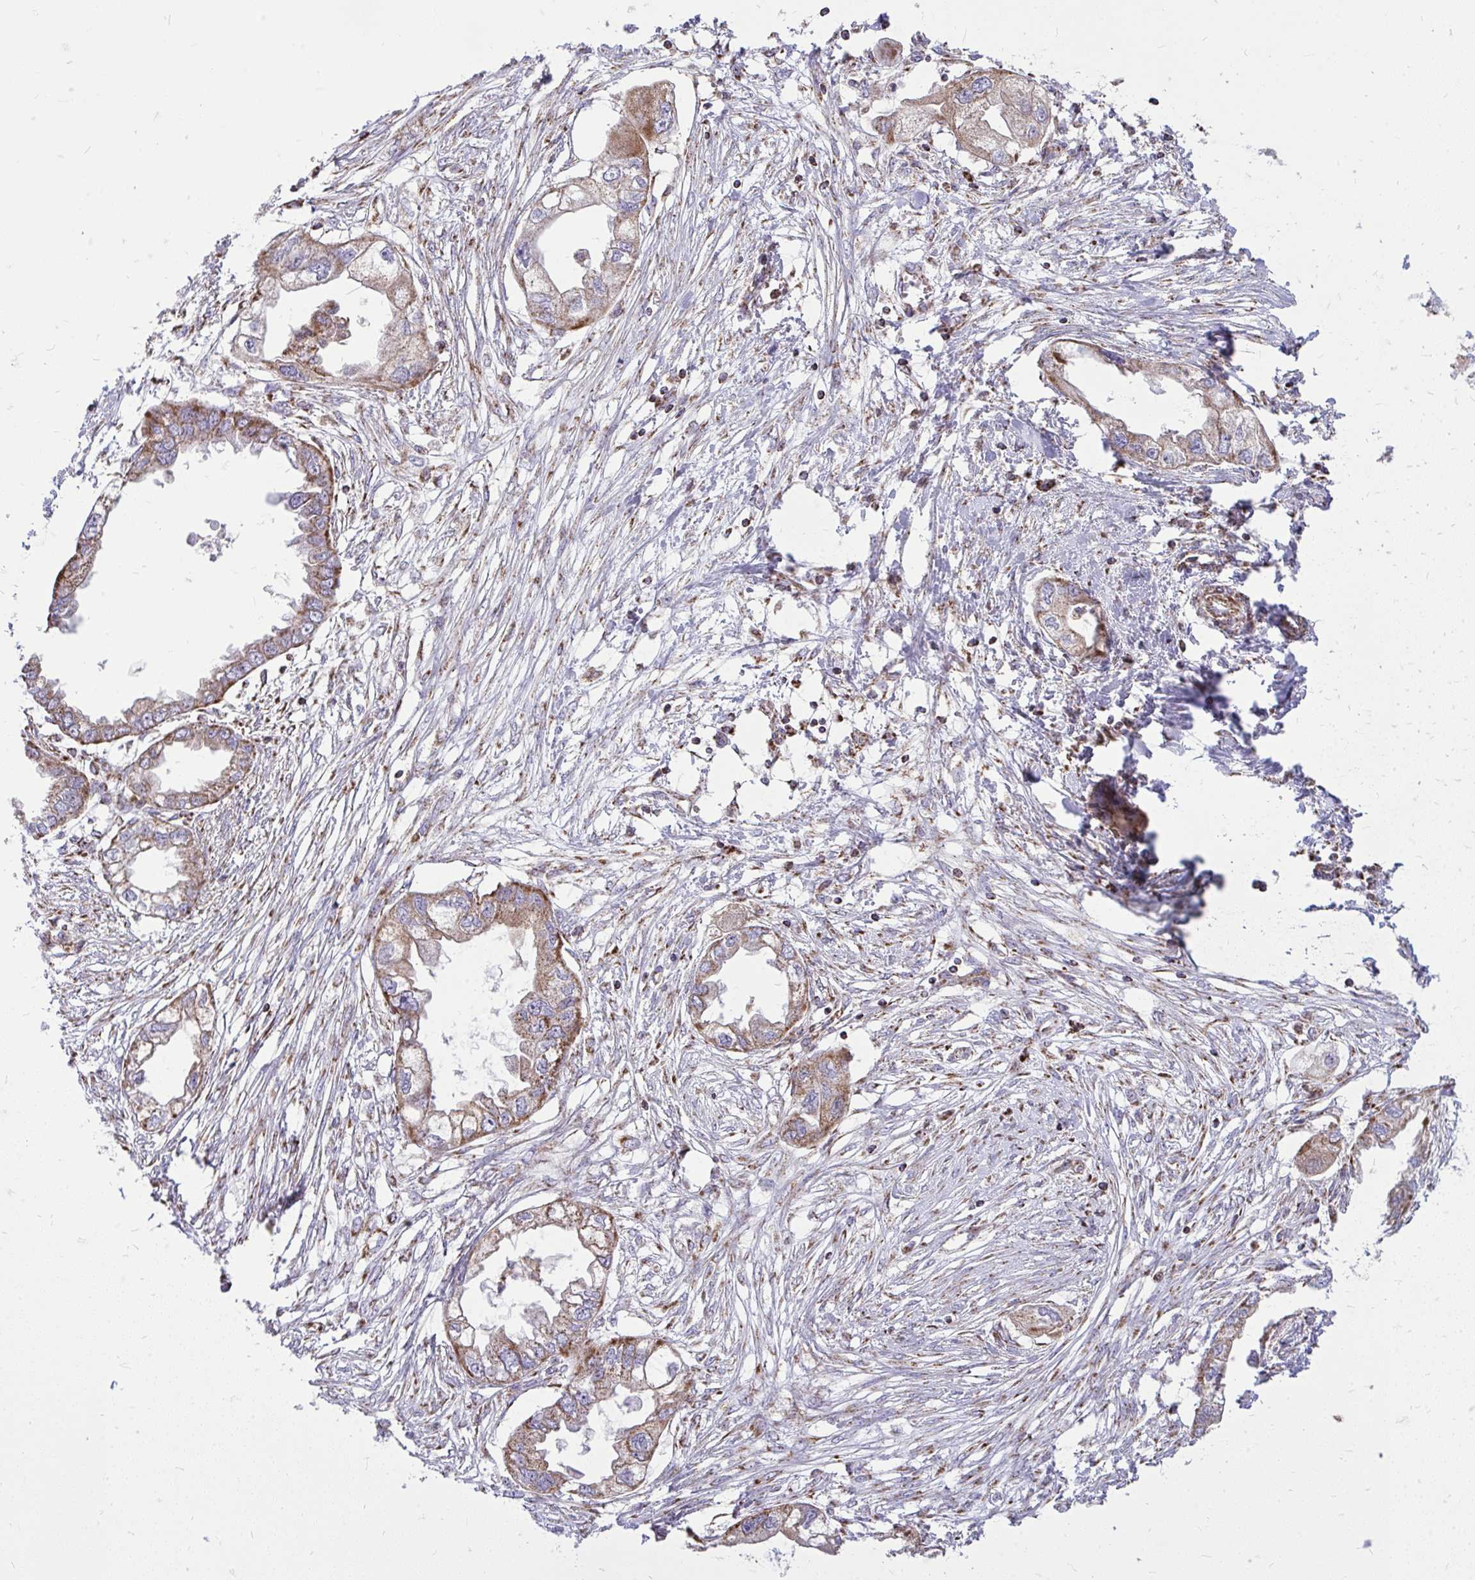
{"staining": {"intensity": "moderate", "quantity": ">75%", "location": "cytoplasmic/membranous"}, "tissue": "endometrial cancer", "cell_type": "Tumor cells", "image_type": "cancer", "snomed": [{"axis": "morphology", "description": "Adenocarcinoma, NOS"}, {"axis": "morphology", "description": "Adenocarcinoma, metastatic, NOS"}, {"axis": "topography", "description": "Adipose tissue"}, {"axis": "topography", "description": "Endometrium"}], "caption": "DAB immunohistochemical staining of human endometrial cancer displays moderate cytoplasmic/membranous protein positivity in approximately >75% of tumor cells.", "gene": "SPTBN2", "patient": {"sex": "female", "age": 67}}